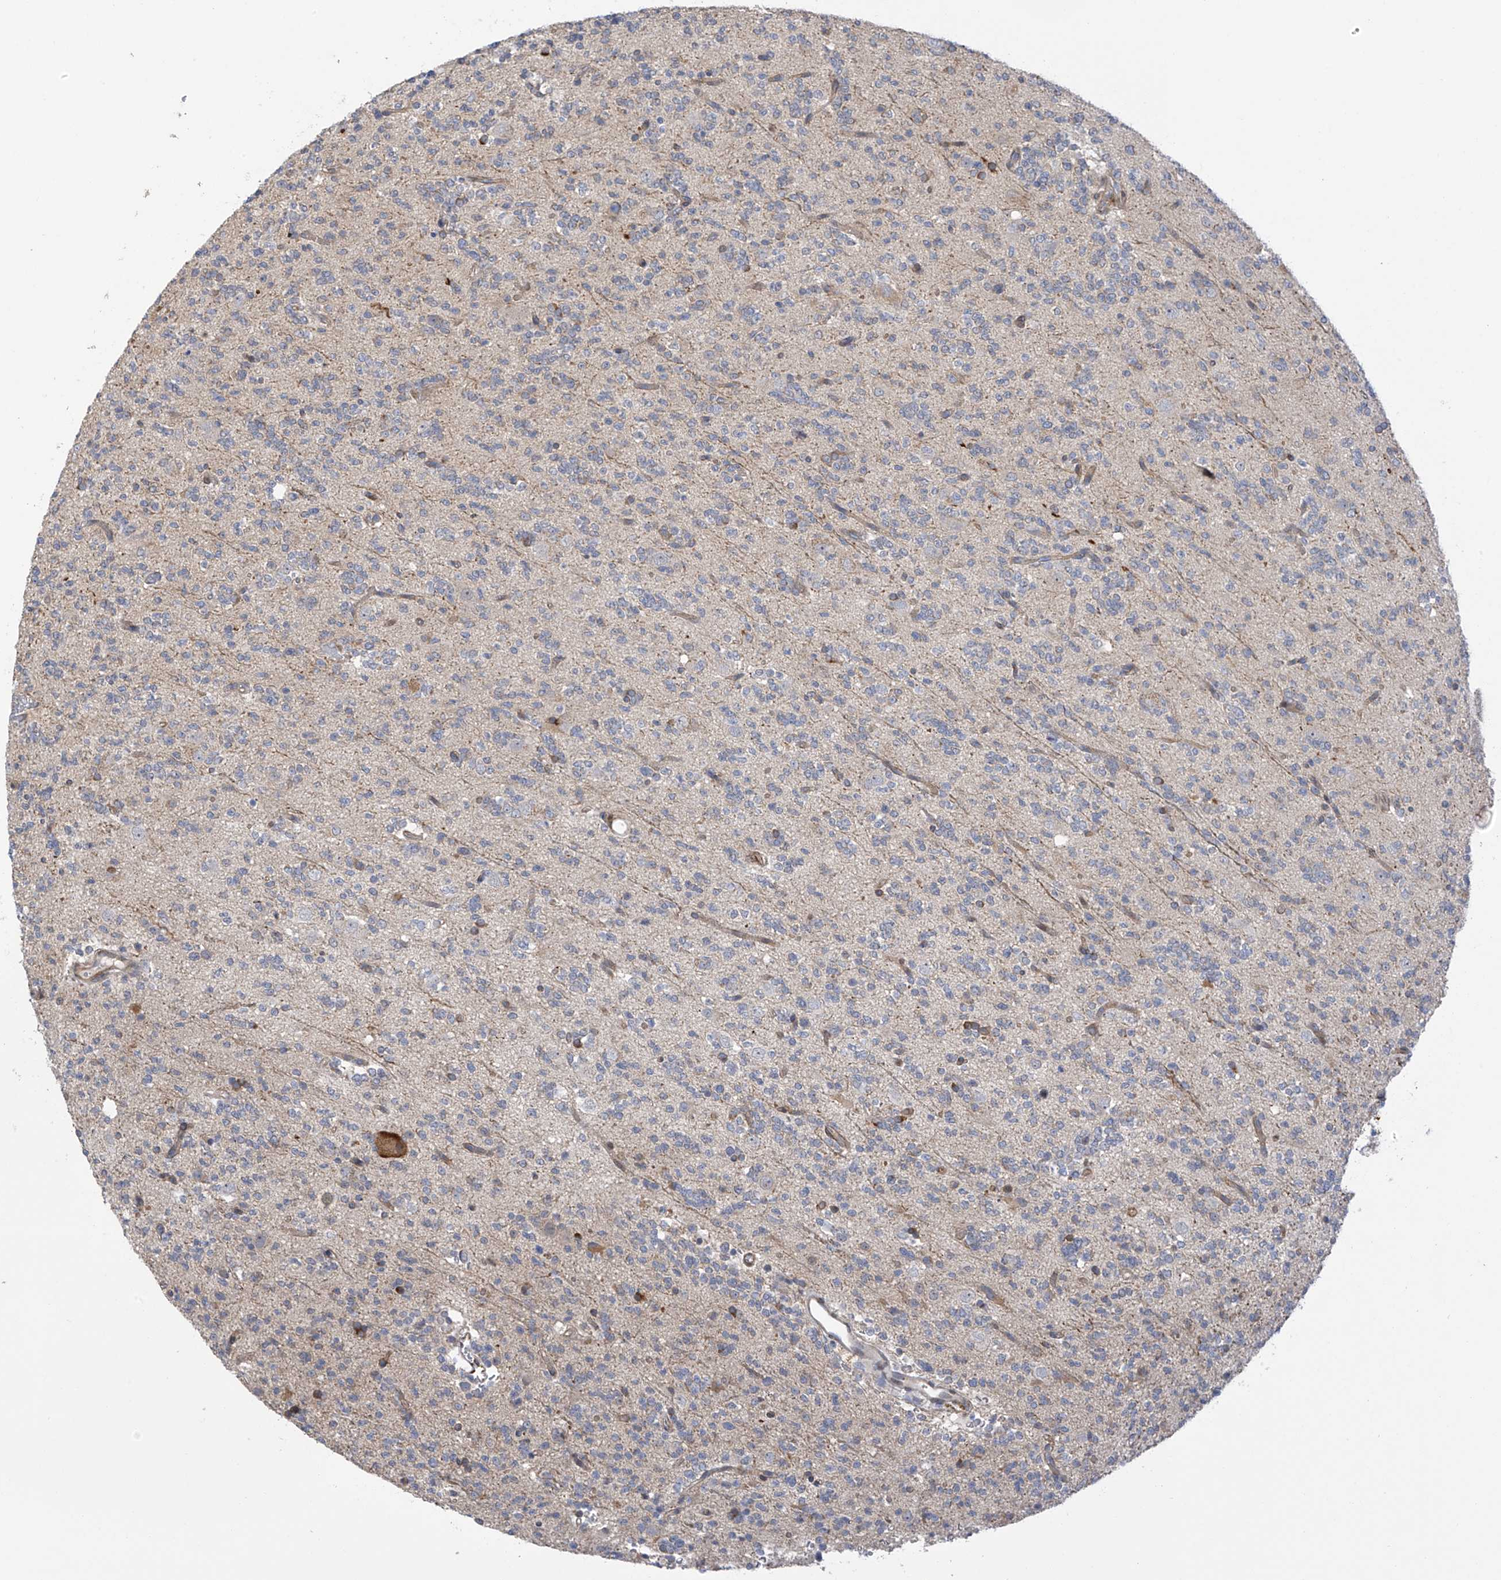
{"staining": {"intensity": "negative", "quantity": "none", "location": "none"}, "tissue": "glioma", "cell_type": "Tumor cells", "image_type": "cancer", "snomed": [{"axis": "morphology", "description": "Glioma, malignant, High grade"}, {"axis": "topography", "description": "Brain"}], "caption": "Glioma was stained to show a protein in brown. There is no significant expression in tumor cells.", "gene": "ZNF641", "patient": {"sex": "female", "age": 62}}